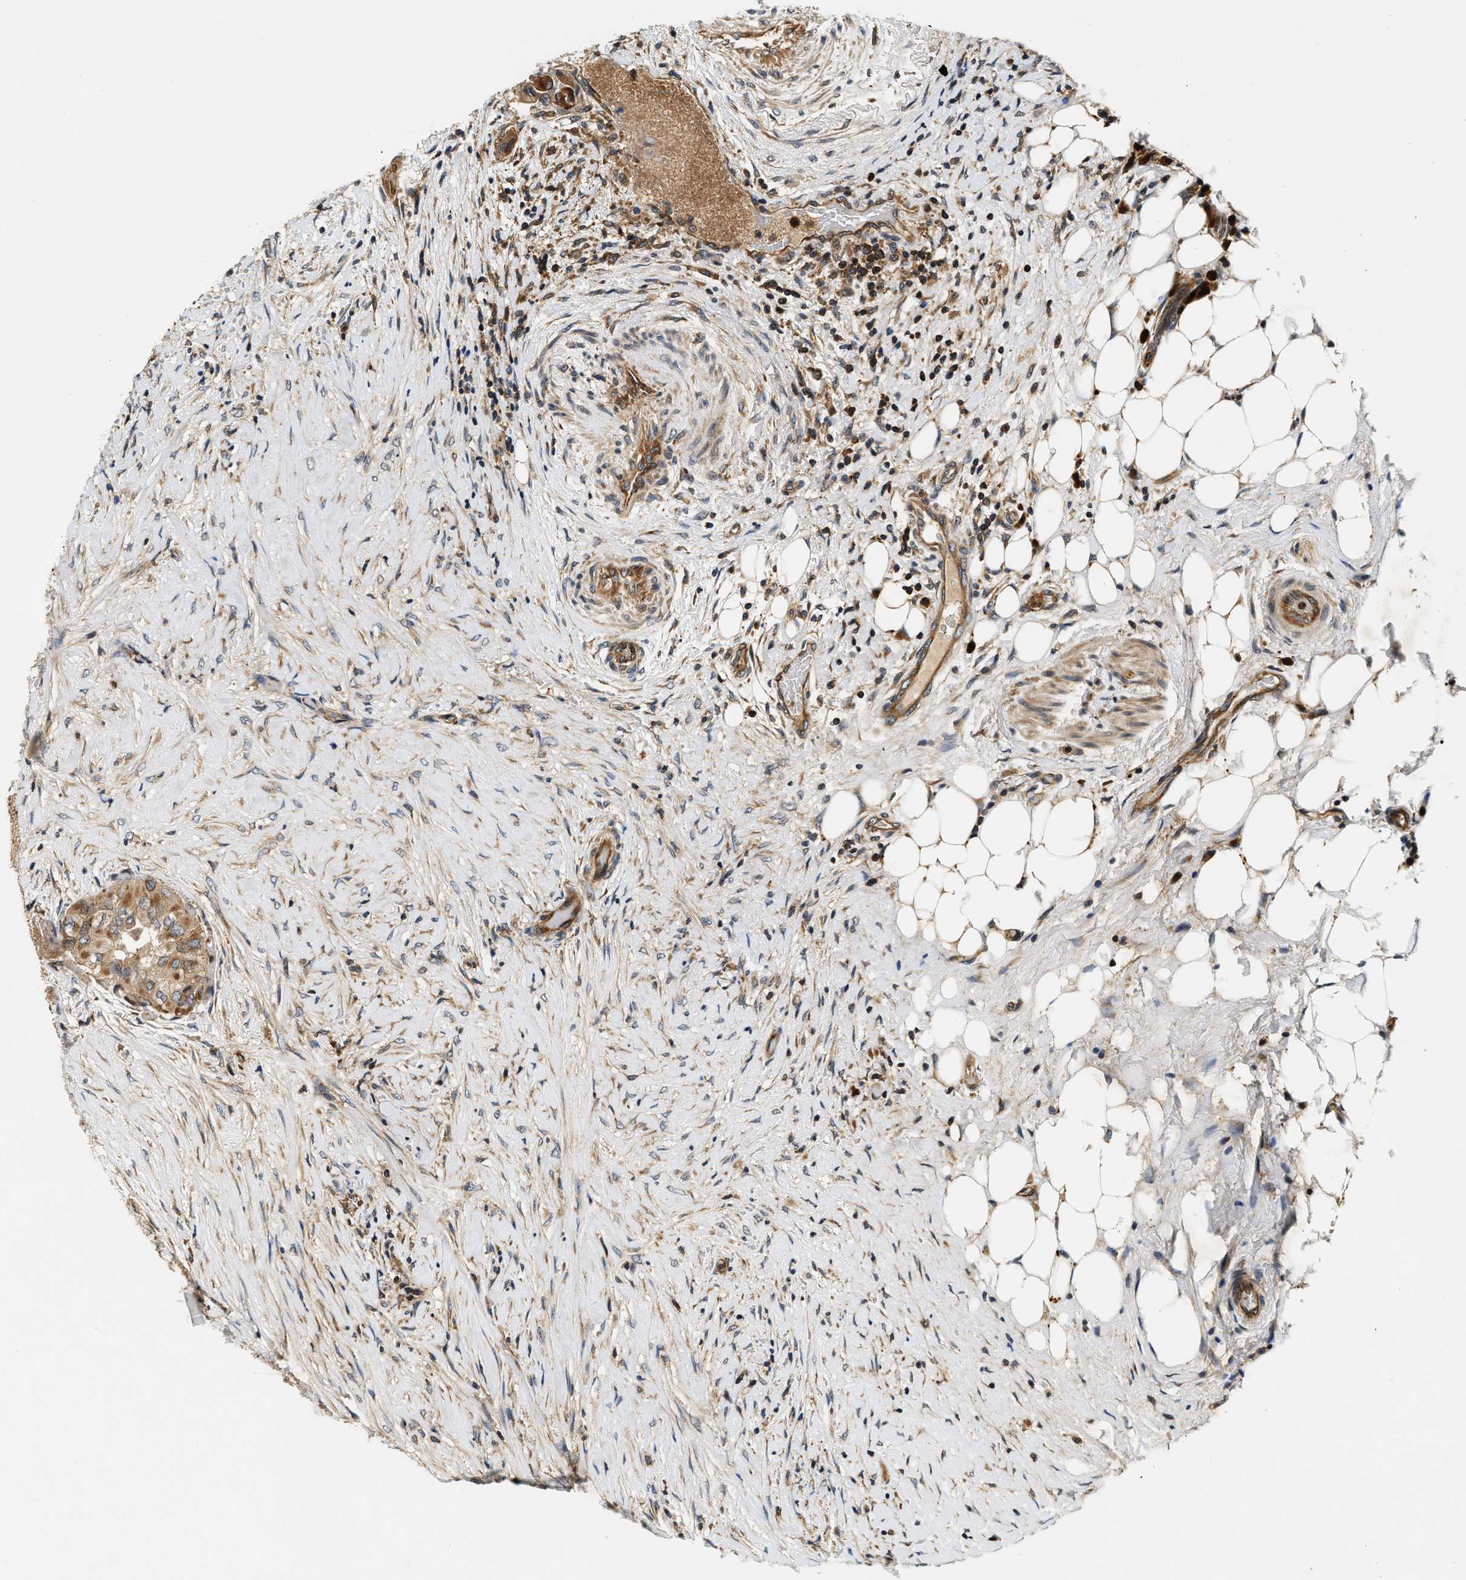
{"staining": {"intensity": "moderate", "quantity": ">75%", "location": "cytoplasmic/membranous"}, "tissue": "thyroid cancer", "cell_type": "Tumor cells", "image_type": "cancer", "snomed": [{"axis": "morphology", "description": "Papillary adenocarcinoma, NOS"}, {"axis": "topography", "description": "Thyroid gland"}], "caption": "A photomicrograph of human thyroid papillary adenocarcinoma stained for a protein reveals moderate cytoplasmic/membranous brown staining in tumor cells.", "gene": "SAMD9", "patient": {"sex": "female", "age": 59}}